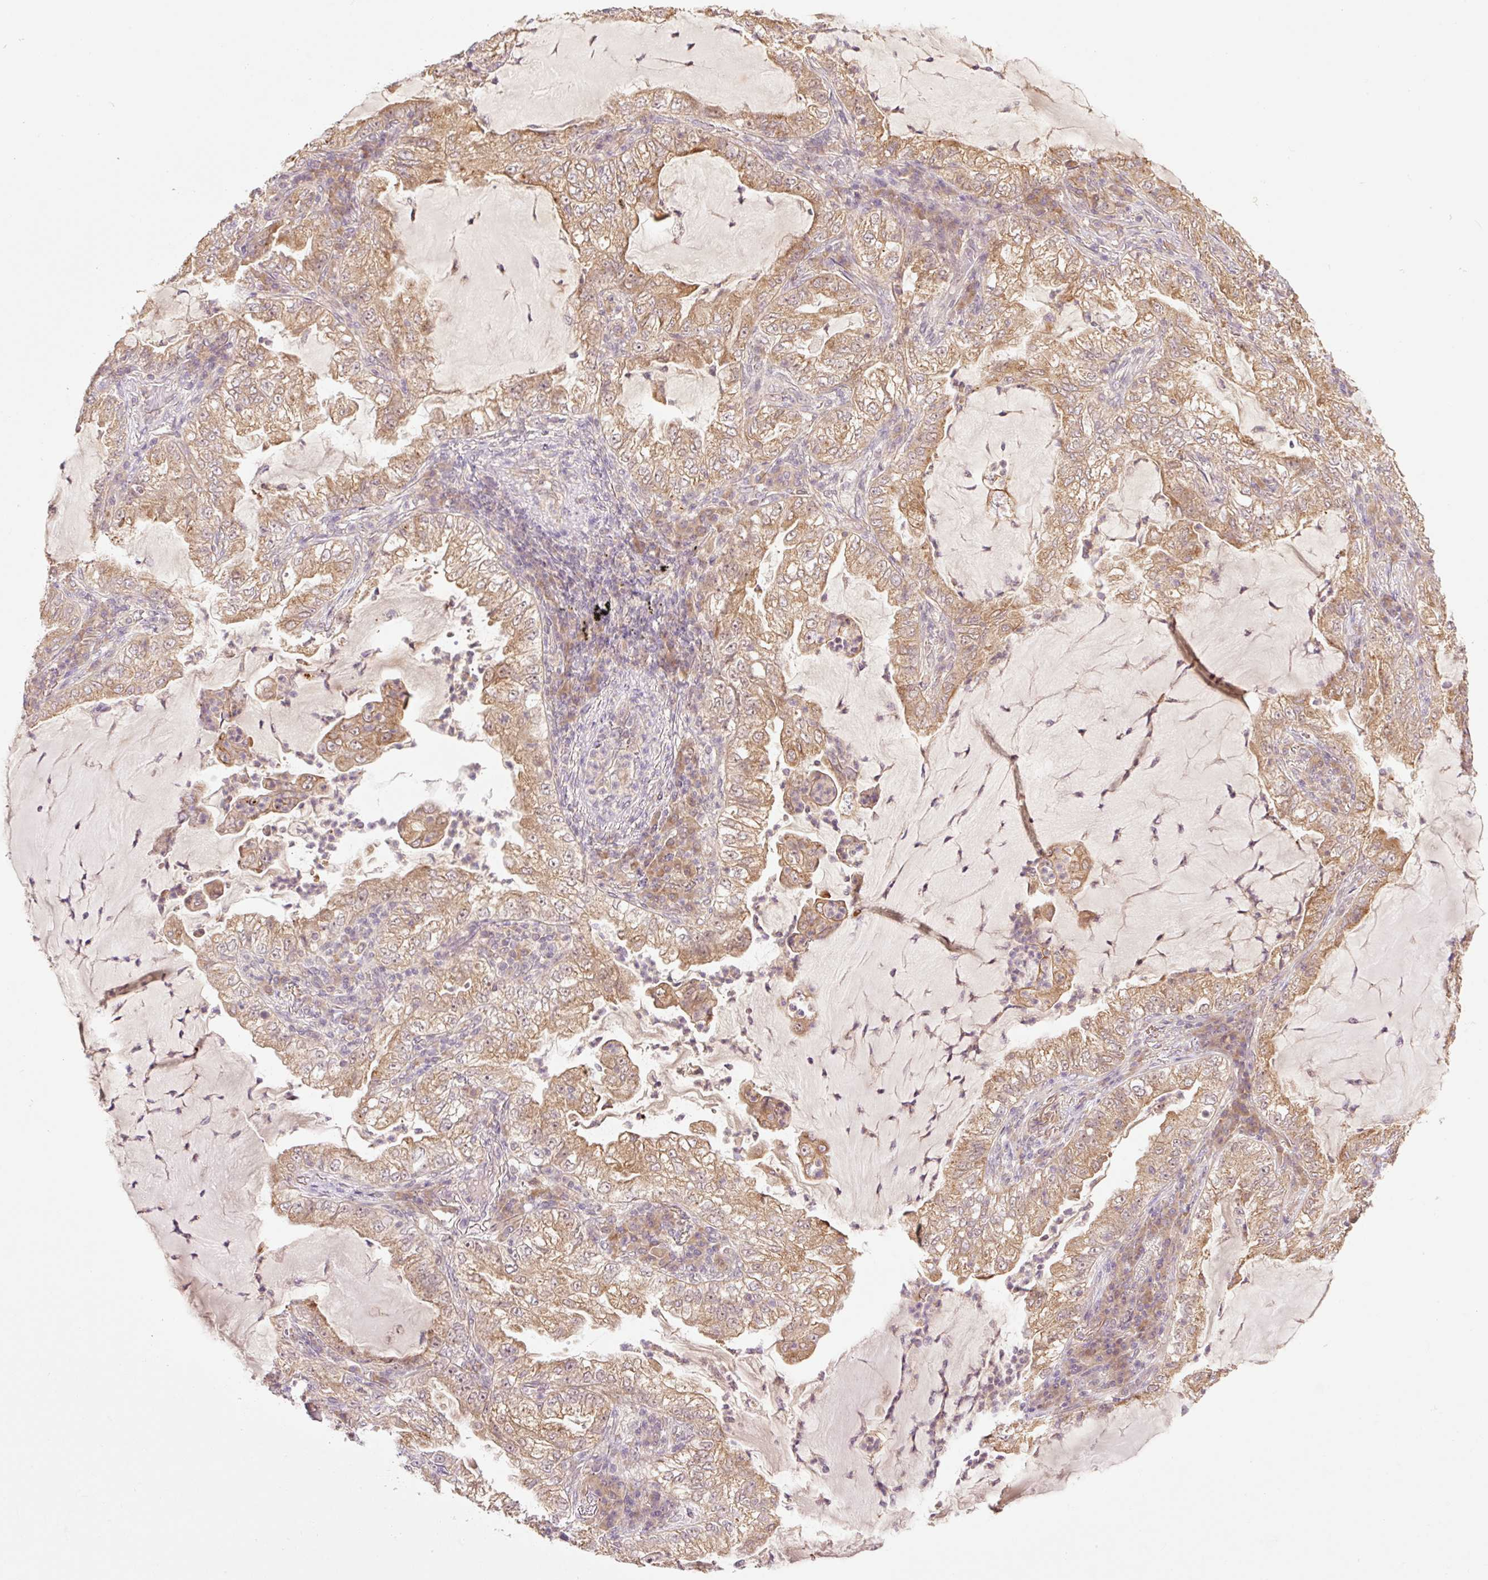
{"staining": {"intensity": "moderate", "quantity": ">75%", "location": "cytoplasmic/membranous"}, "tissue": "lung cancer", "cell_type": "Tumor cells", "image_type": "cancer", "snomed": [{"axis": "morphology", "description": "Adenocarcinoma, NOS"}, {"axis": "topography", "description": "Lung"}], "caption": "This image demonstrates IHC staining of adenocarcinoma (lung), with medium moderate cytoplasmic/membranous staining in approximately >75% of tumor cells.", "gene": "YJU2B", "patient": {"sex": "female", "age": 73}}